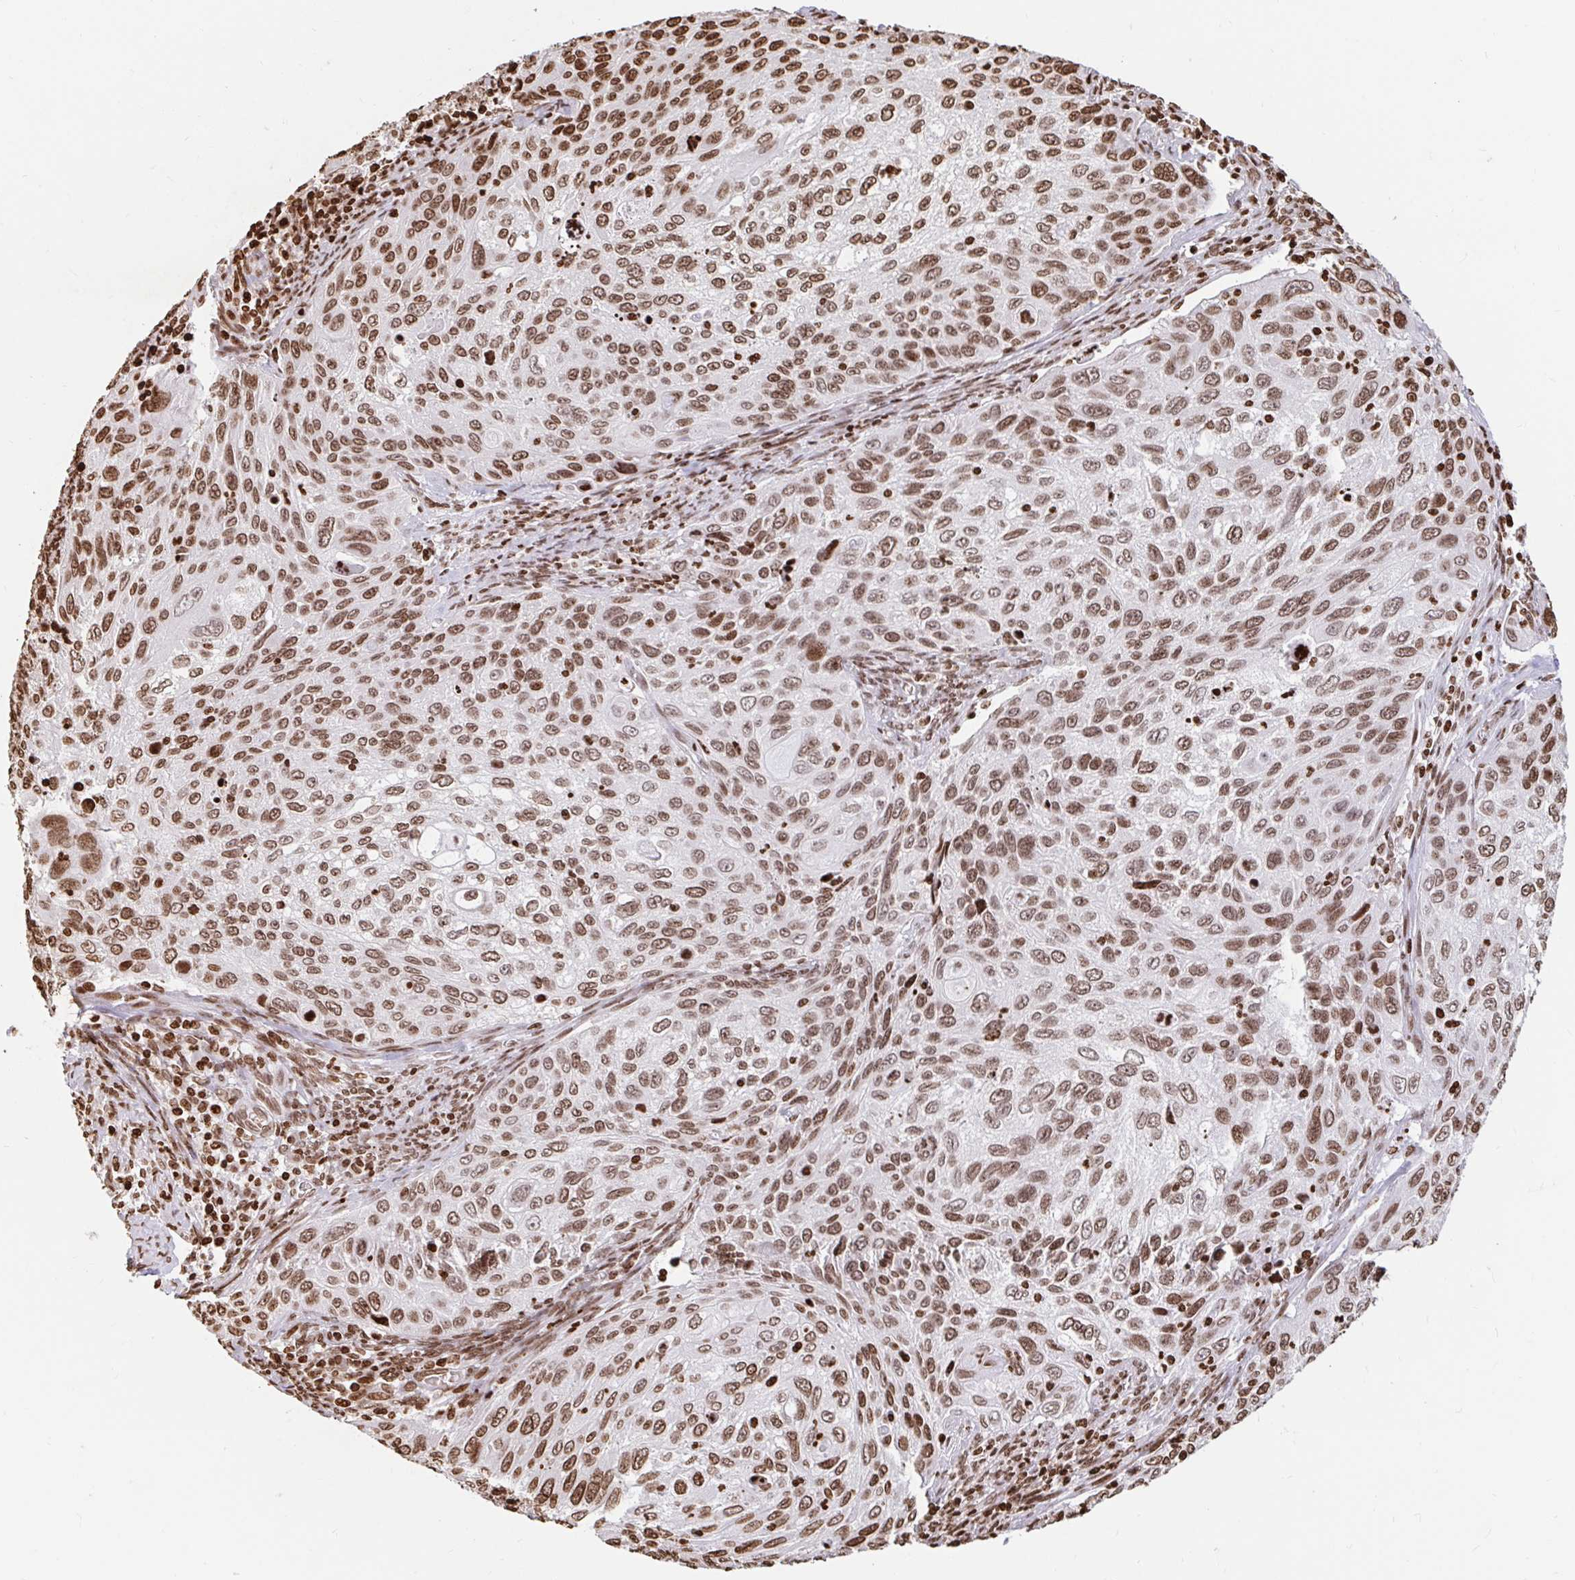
{"staining": {"intensity": "moderate", "quantity": ">75%", "location": "nuclear"}, "tissue": "cervical cancer", "cell_type": "Tumor cells", "image_type": "cancer", "snomed": [{"axis": "morphology", "description": "Squamous cell carcinoma, NOS"}, {"axis": "topography", "description": "Cervix"}], "caption": "Brown immunohistochemical staining in cervical squamous cell carcinoma shows moderate nuclear positivity in approximately >75% of tumor cells.", "gene": "H2BC5", "patient": {"sex": "female", "age": 70}}